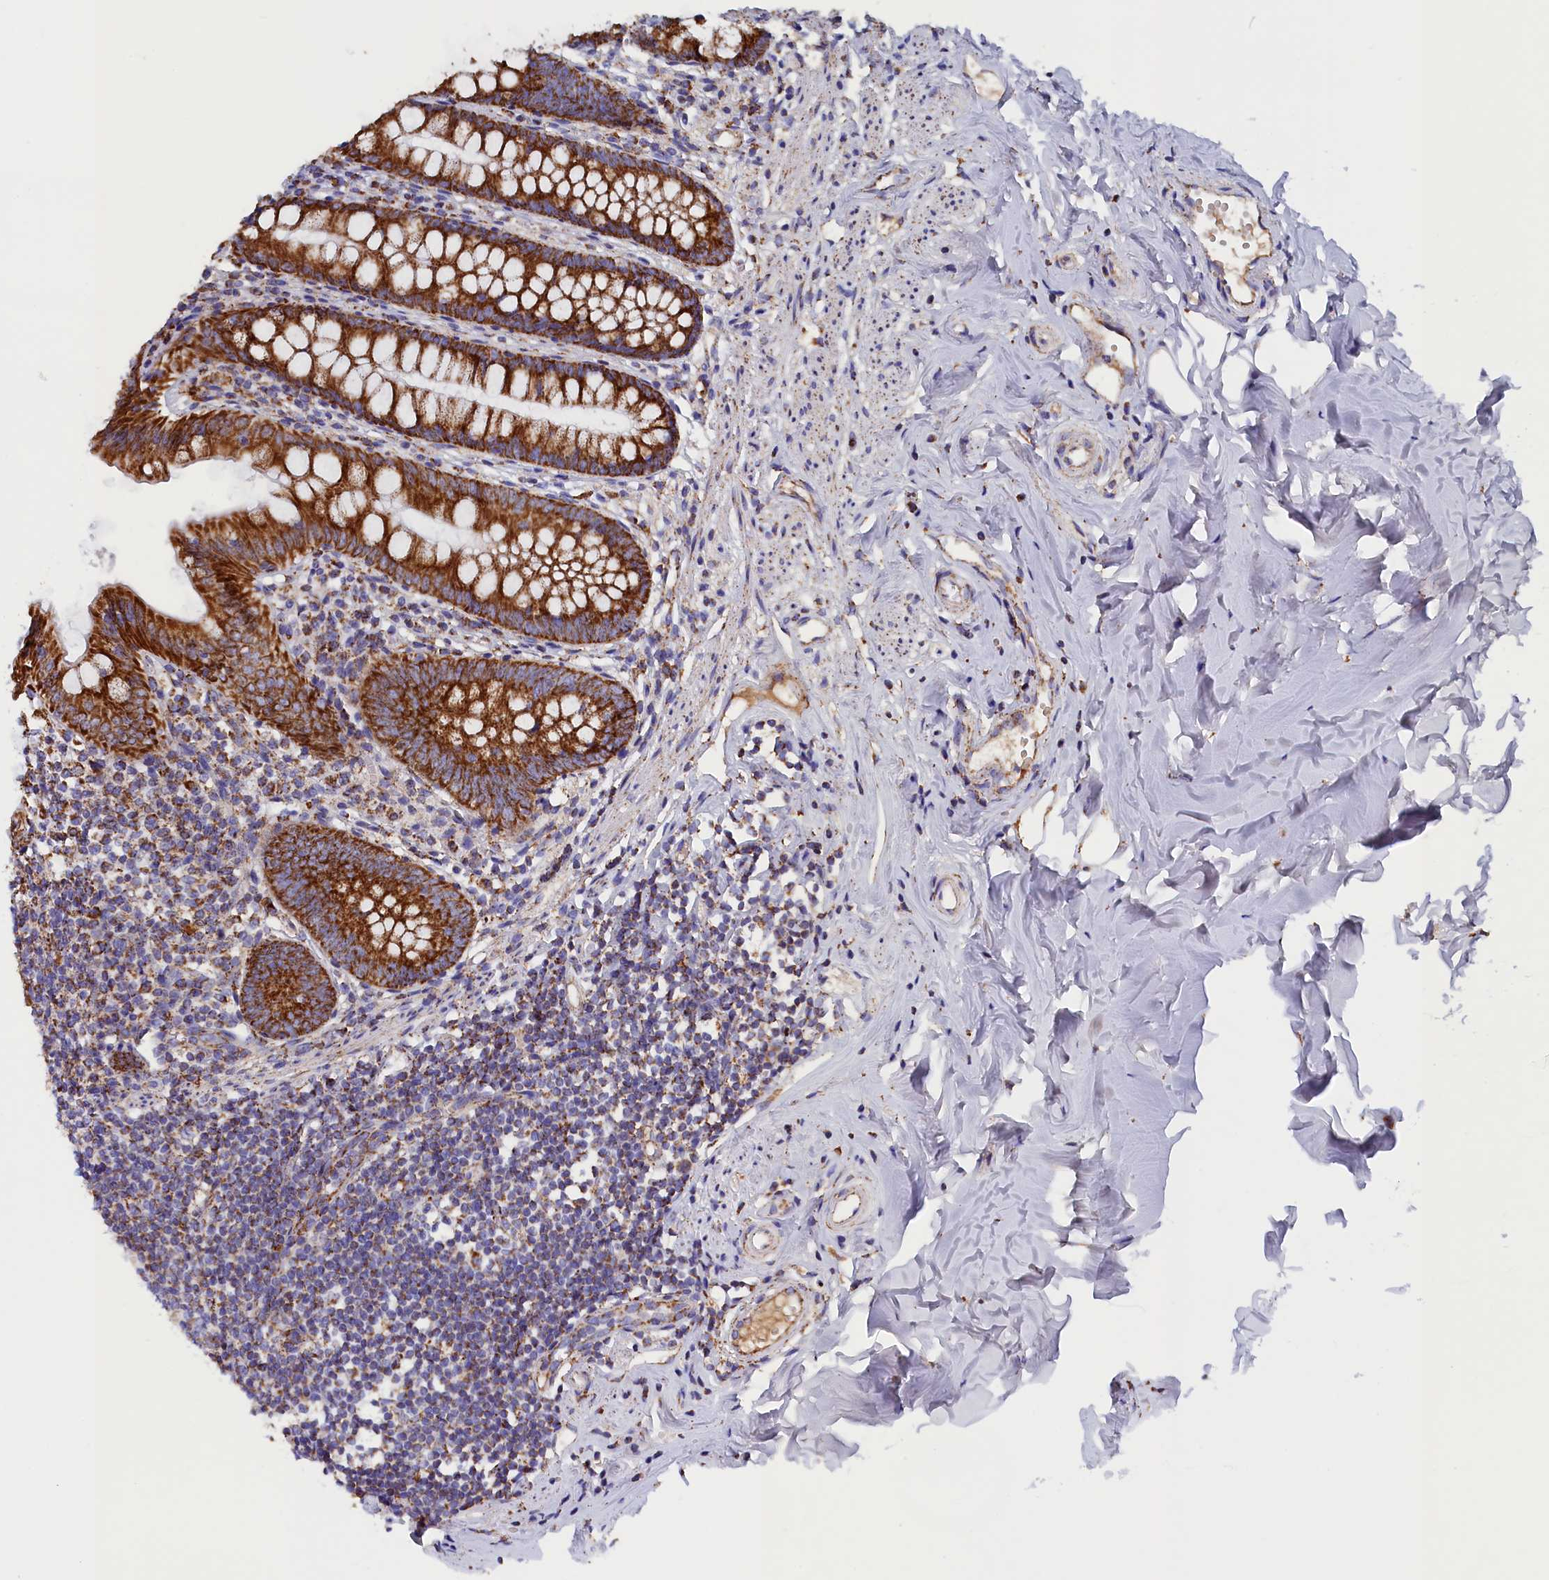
{"staining": {"intensity": "strong", "quantity": ">75%", "location": "cytoplasmic/membranous"}, "tissue": "appendix", "cell_type": "Glandular cells", "image_type": "normal", "snomed": [{"axis": "morphology", "description": "Normal tissue, NOS"}, {"axis": "topography", "description": "Appendix"}], "caption": "Glandular cells reveal high levels of strong cytoplasmic/membranous staining in about >75% of cells in unremarkable human appendix.", "gene": "SLC39A3", "patient": {"sex": "female", "age": 51}}